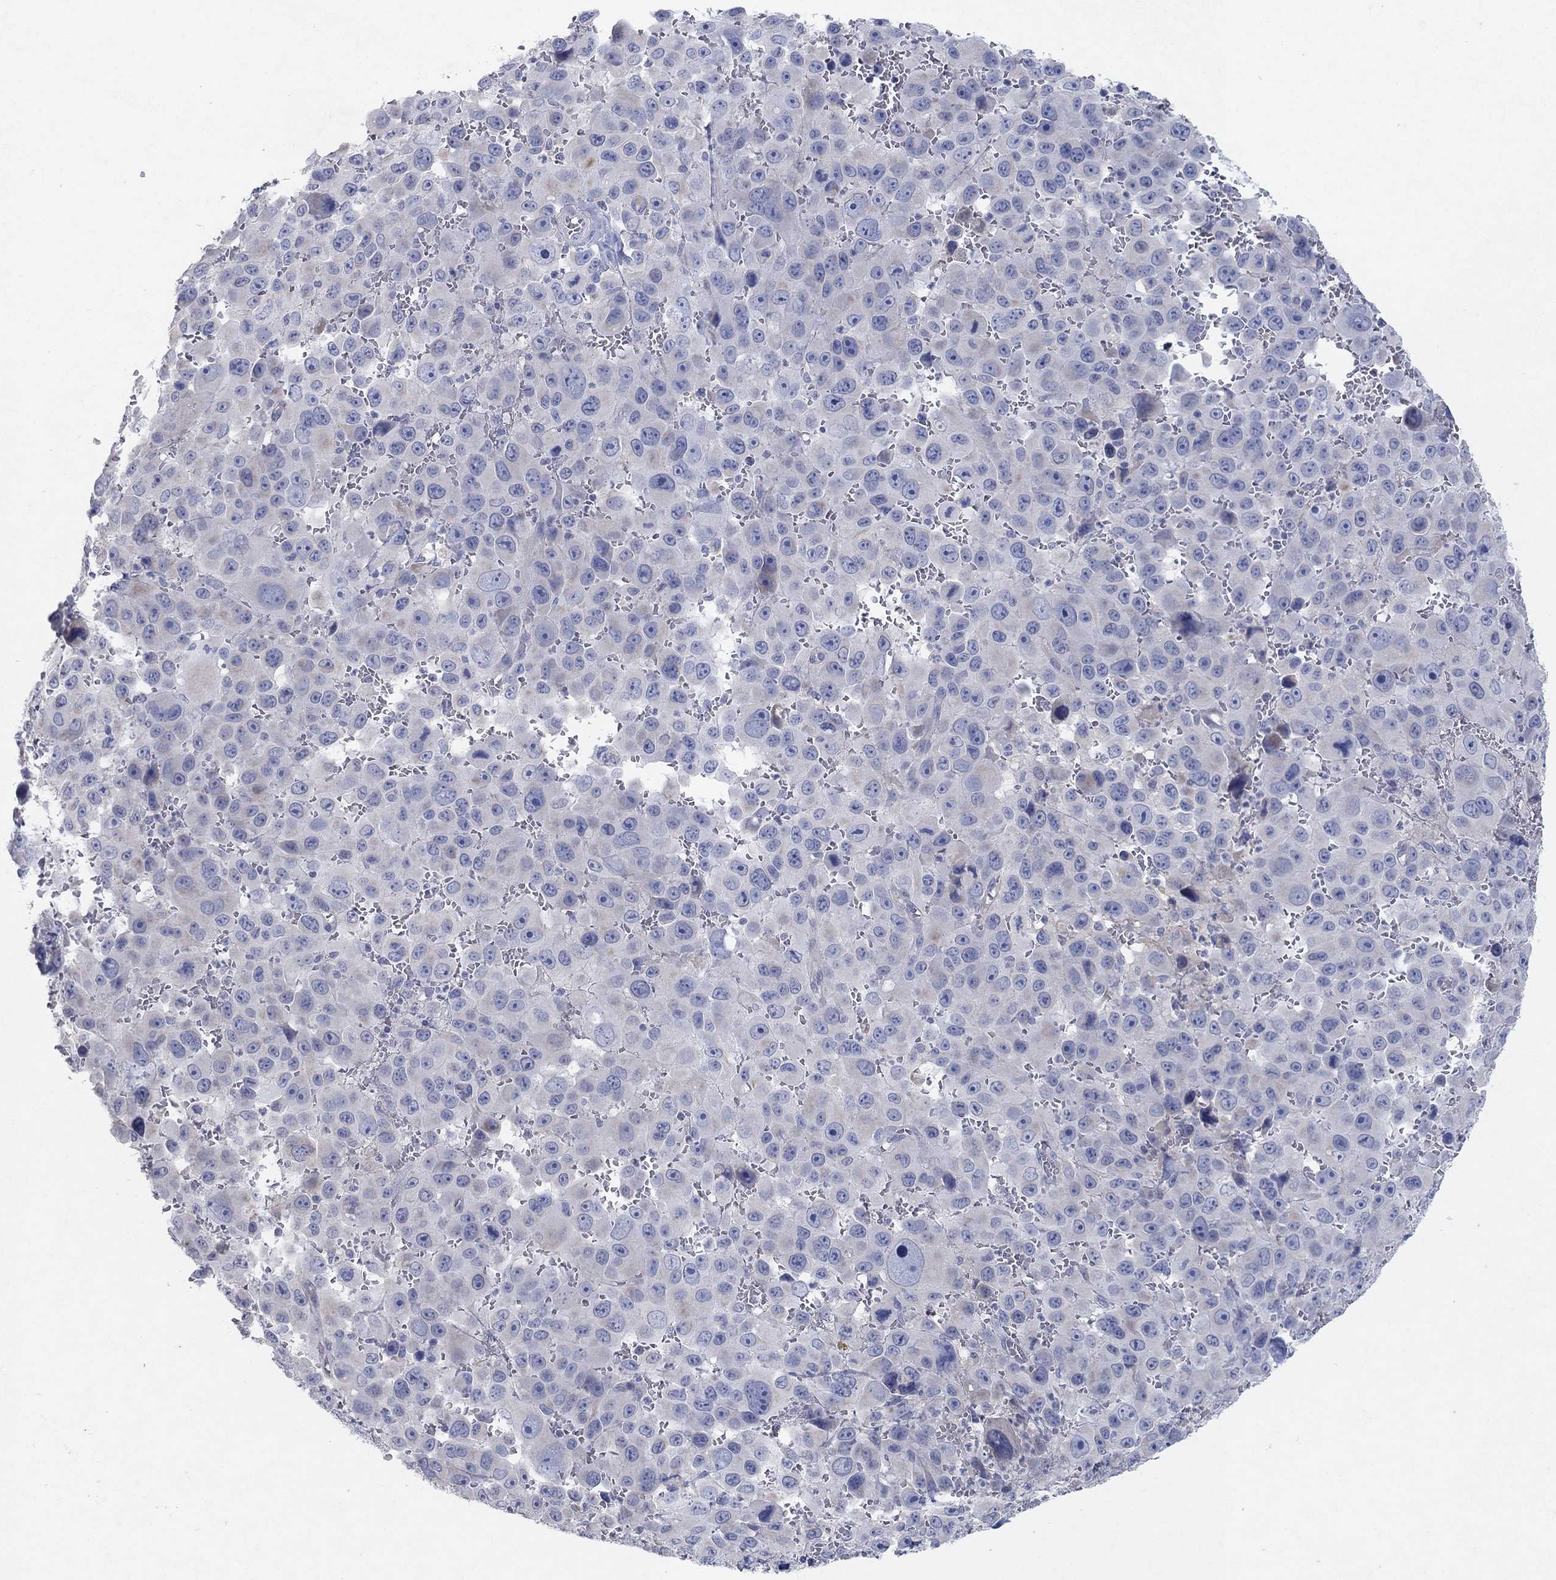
{"staining": {"intensity": "negative", "quantity": "none", "location": "none"}, "tissue": "melanoma", "cell_type": "Tumor cells", "image_type": "cancer", "snomed": [{"axis": "morphology", "description": "Malignant melanoma, NOS"}, {"axis": "topography", "description": "Skin"}], "caption": "Malignant melanoma stained for a protein using immunohistochemistry (IHC) shows no staining tumor cells.", "gene": "KRT40", "patient": {"sex": "female", "age": 91}}